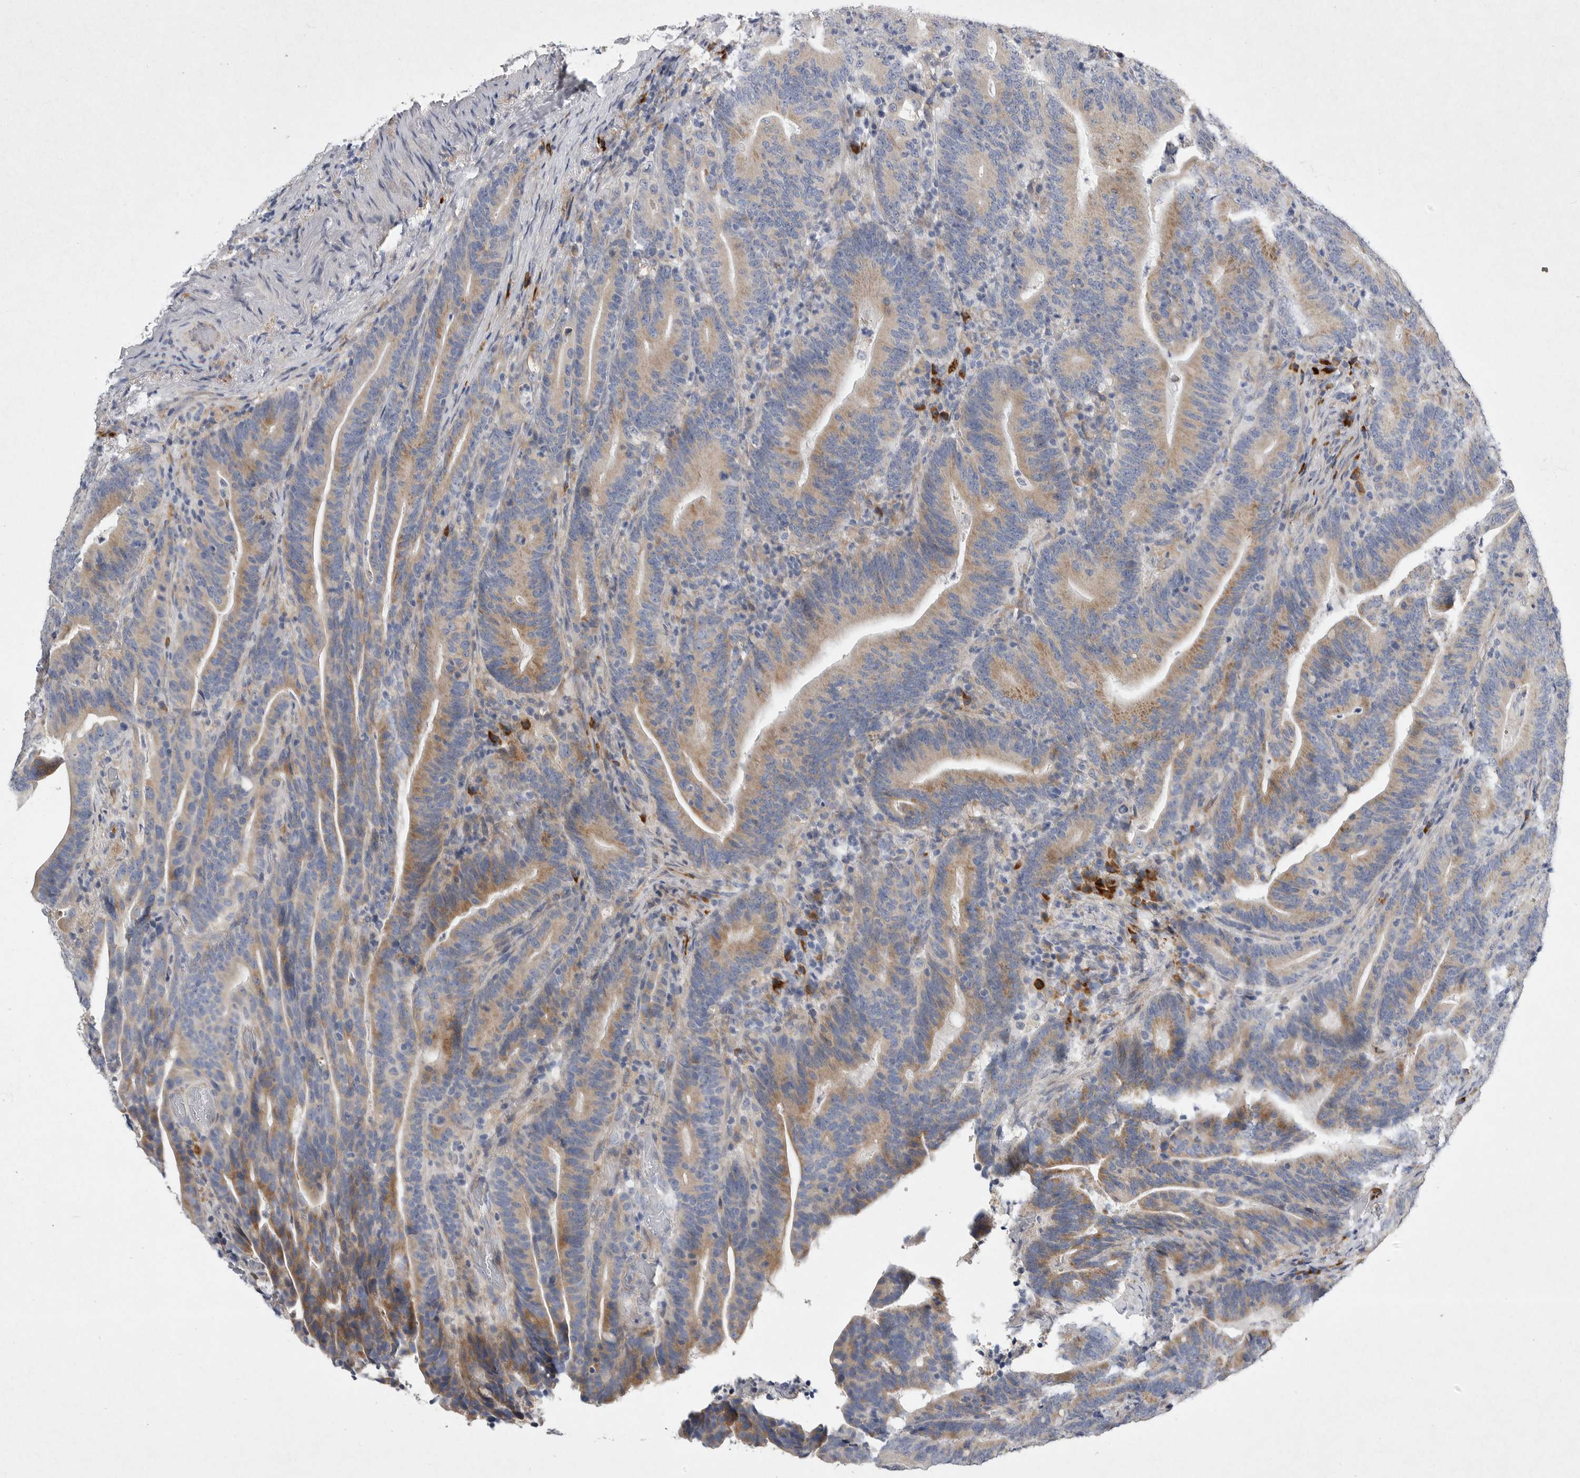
{"staining": {"intensity": "moderate", "quantity": "25%-75%", "location": "cytoplasmic/membranous"}, "tissue": "colorectal cancer", "cell_type": "Tumor cells", "image_type": "cancer", "snomed": [{"axis": "morphology", "description": "Adenocarcinoma, NOS"}, {"axis": "topography", "description": "Colon"}], "caption": "A medium amount of moderate cytoplasmic/membranous positivity is seen in approximately 25%-75% of tumor cells in colorectal adenocarcinoma tissue. The staining was performed using DAB to visualize the protein expression in brown, while the nuclei were stained in blue with hematoxylin (Magnification: 20x).", "gene": "EDEM3", "patient": {"sex": "female", "age": 66}}